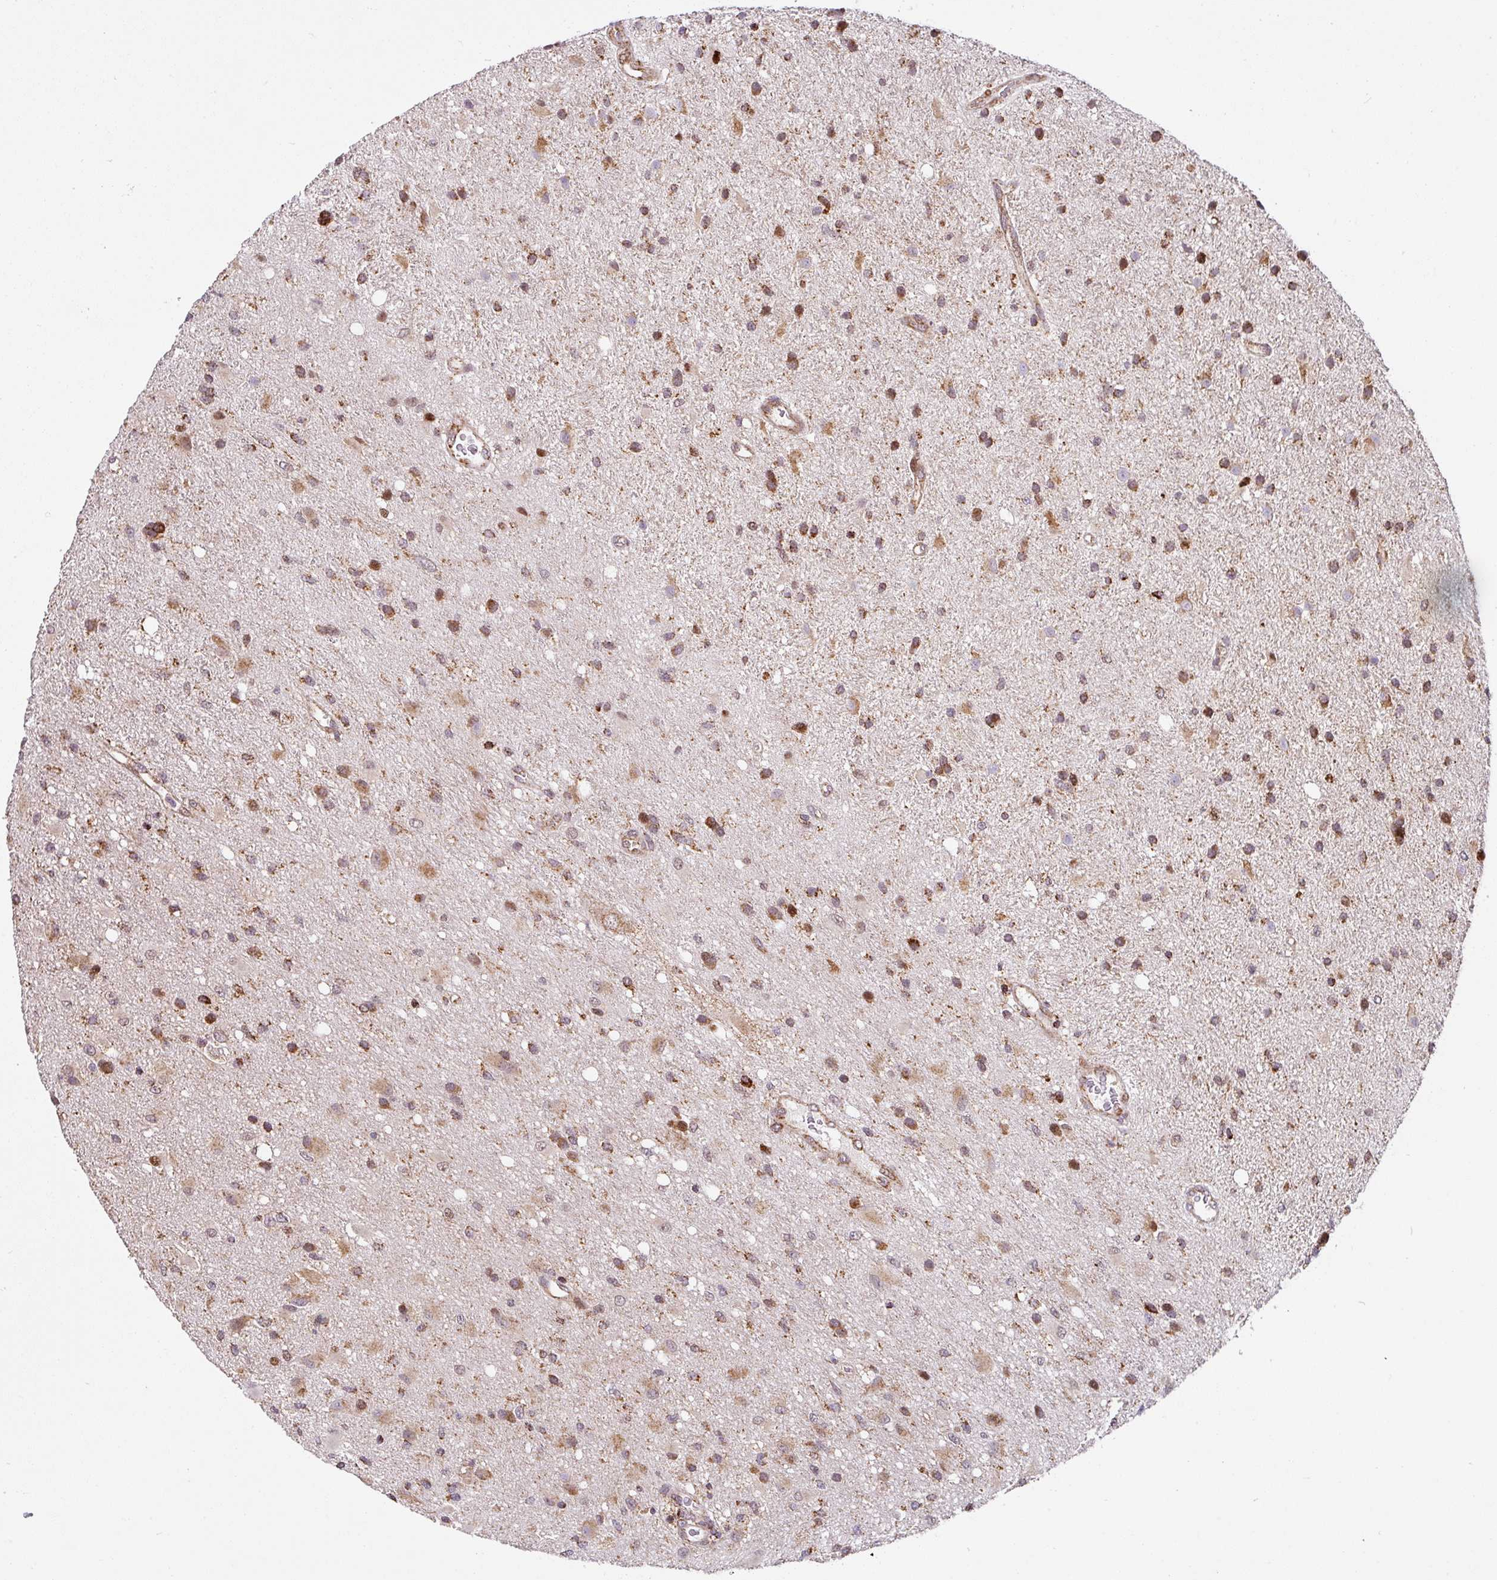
{"staining": {"intensity": "moderate", "quantity": ">75%", "location": "cytoplasmic/membranous"}, "tissue": "glioma", "cell_type": "Tumor cells", "image_type": "cancer", "snomed": [{"axis": "morphology", "description": "Glioma, malignant, High grade"}, {"axis": "topography", "description": "Brain"}], "caption": "IHC of glioma displays medium levels of moderate cytoplasmic/membranous positivity in about >75% of tumor cells.", "gene": "SARS2", "patient": {"sex": "male", "age": 67}}